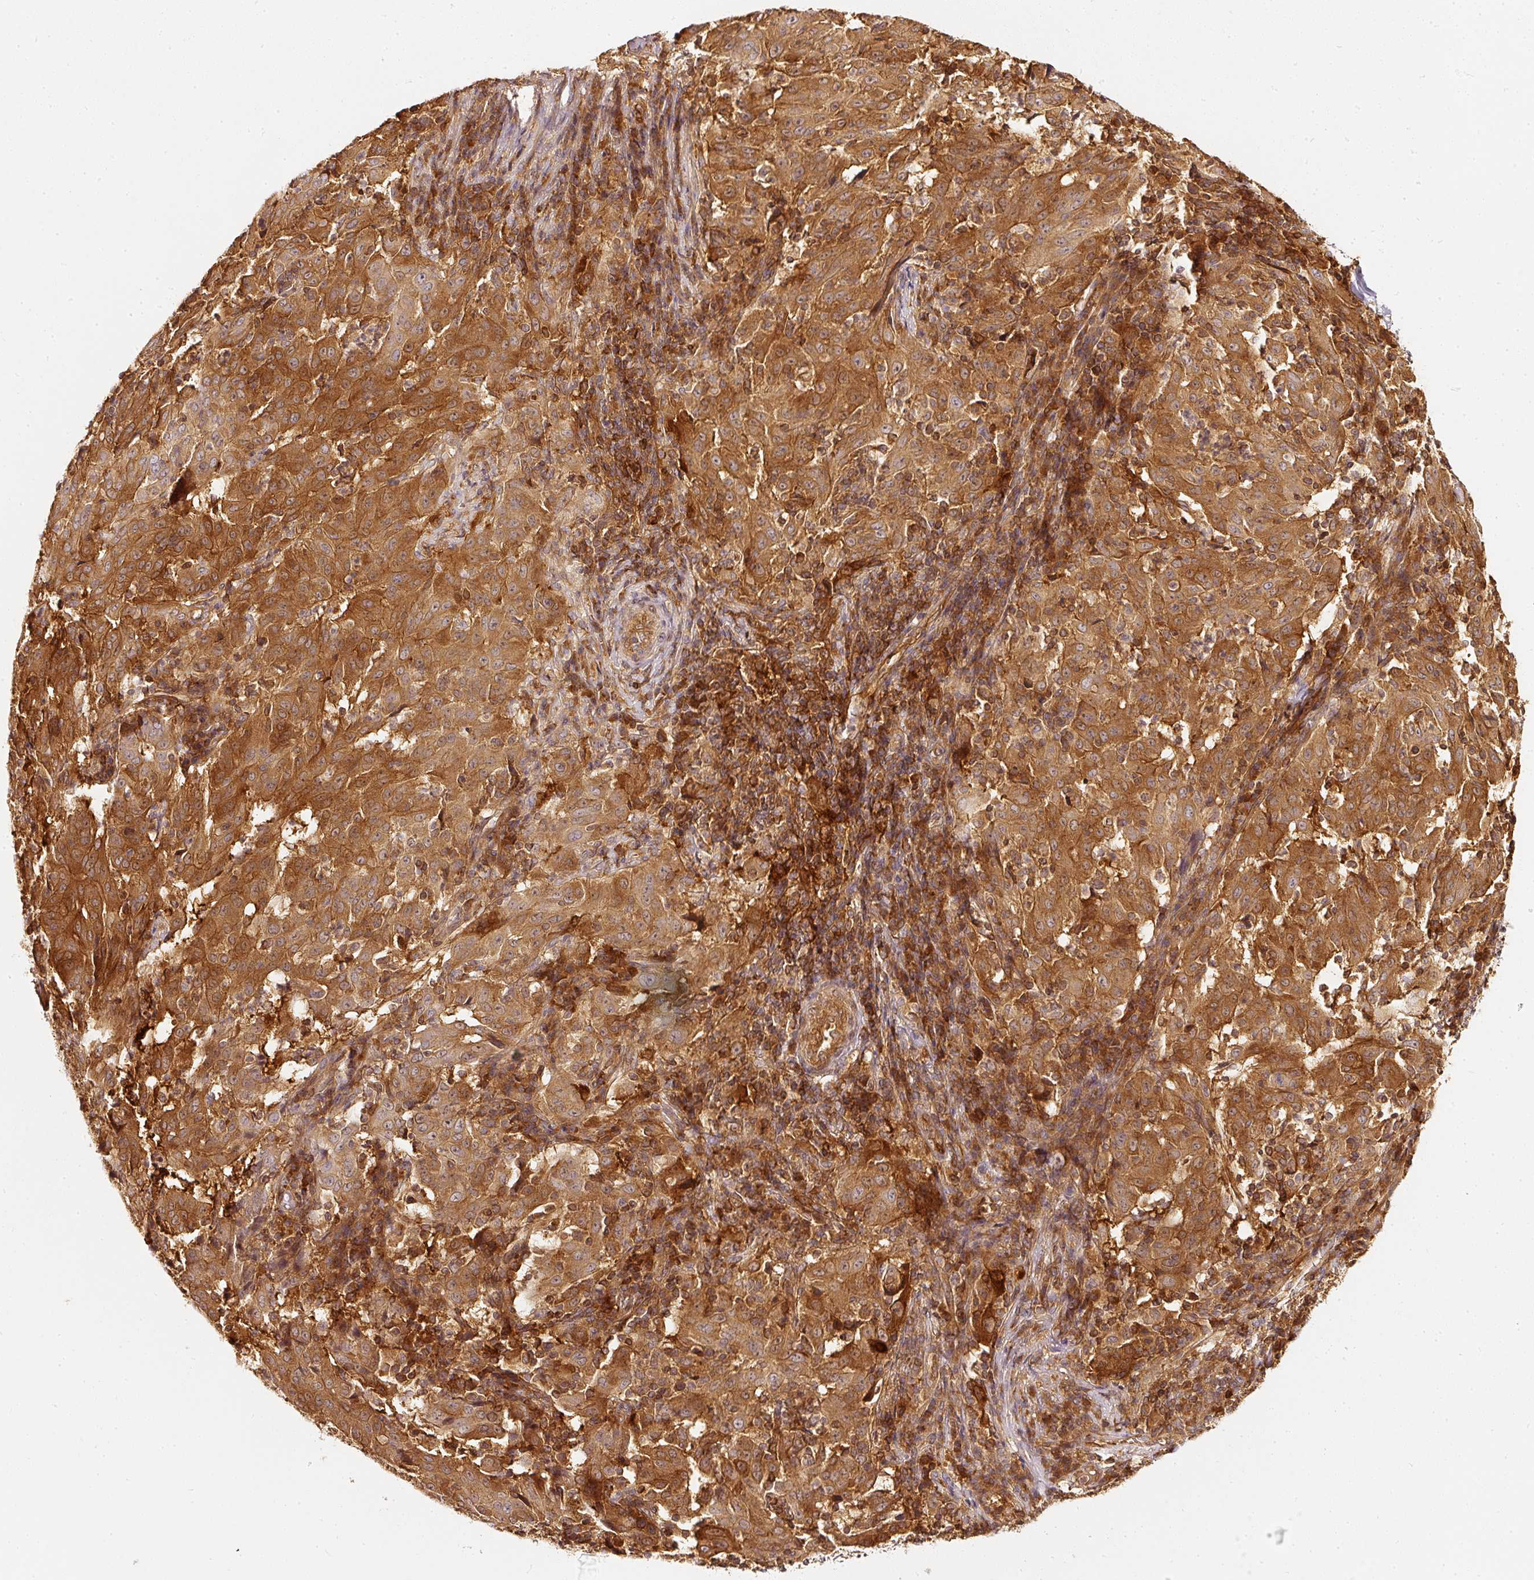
{"staining": {"intensity": "strong", "quantity": ">75%", "location": "cytoplasmic/membranous"}, "tissue": "pancreatic cancer", "cell_type": "Tumor cells", "image_type": "cancer", "snomed": [{"axis": "morphology", "description": "Adenocarcinoma, NOS"}, {"axis": "topography", "description": "Pancreas"}], "caption": "Pancreatic cancer stained with immunohistochemistry exhibits strong cytoplasmic/membranous expression in about >75% of tumor cells.", "gene": "ASMTL", "patient": {"sex": "male", "age": 63}}